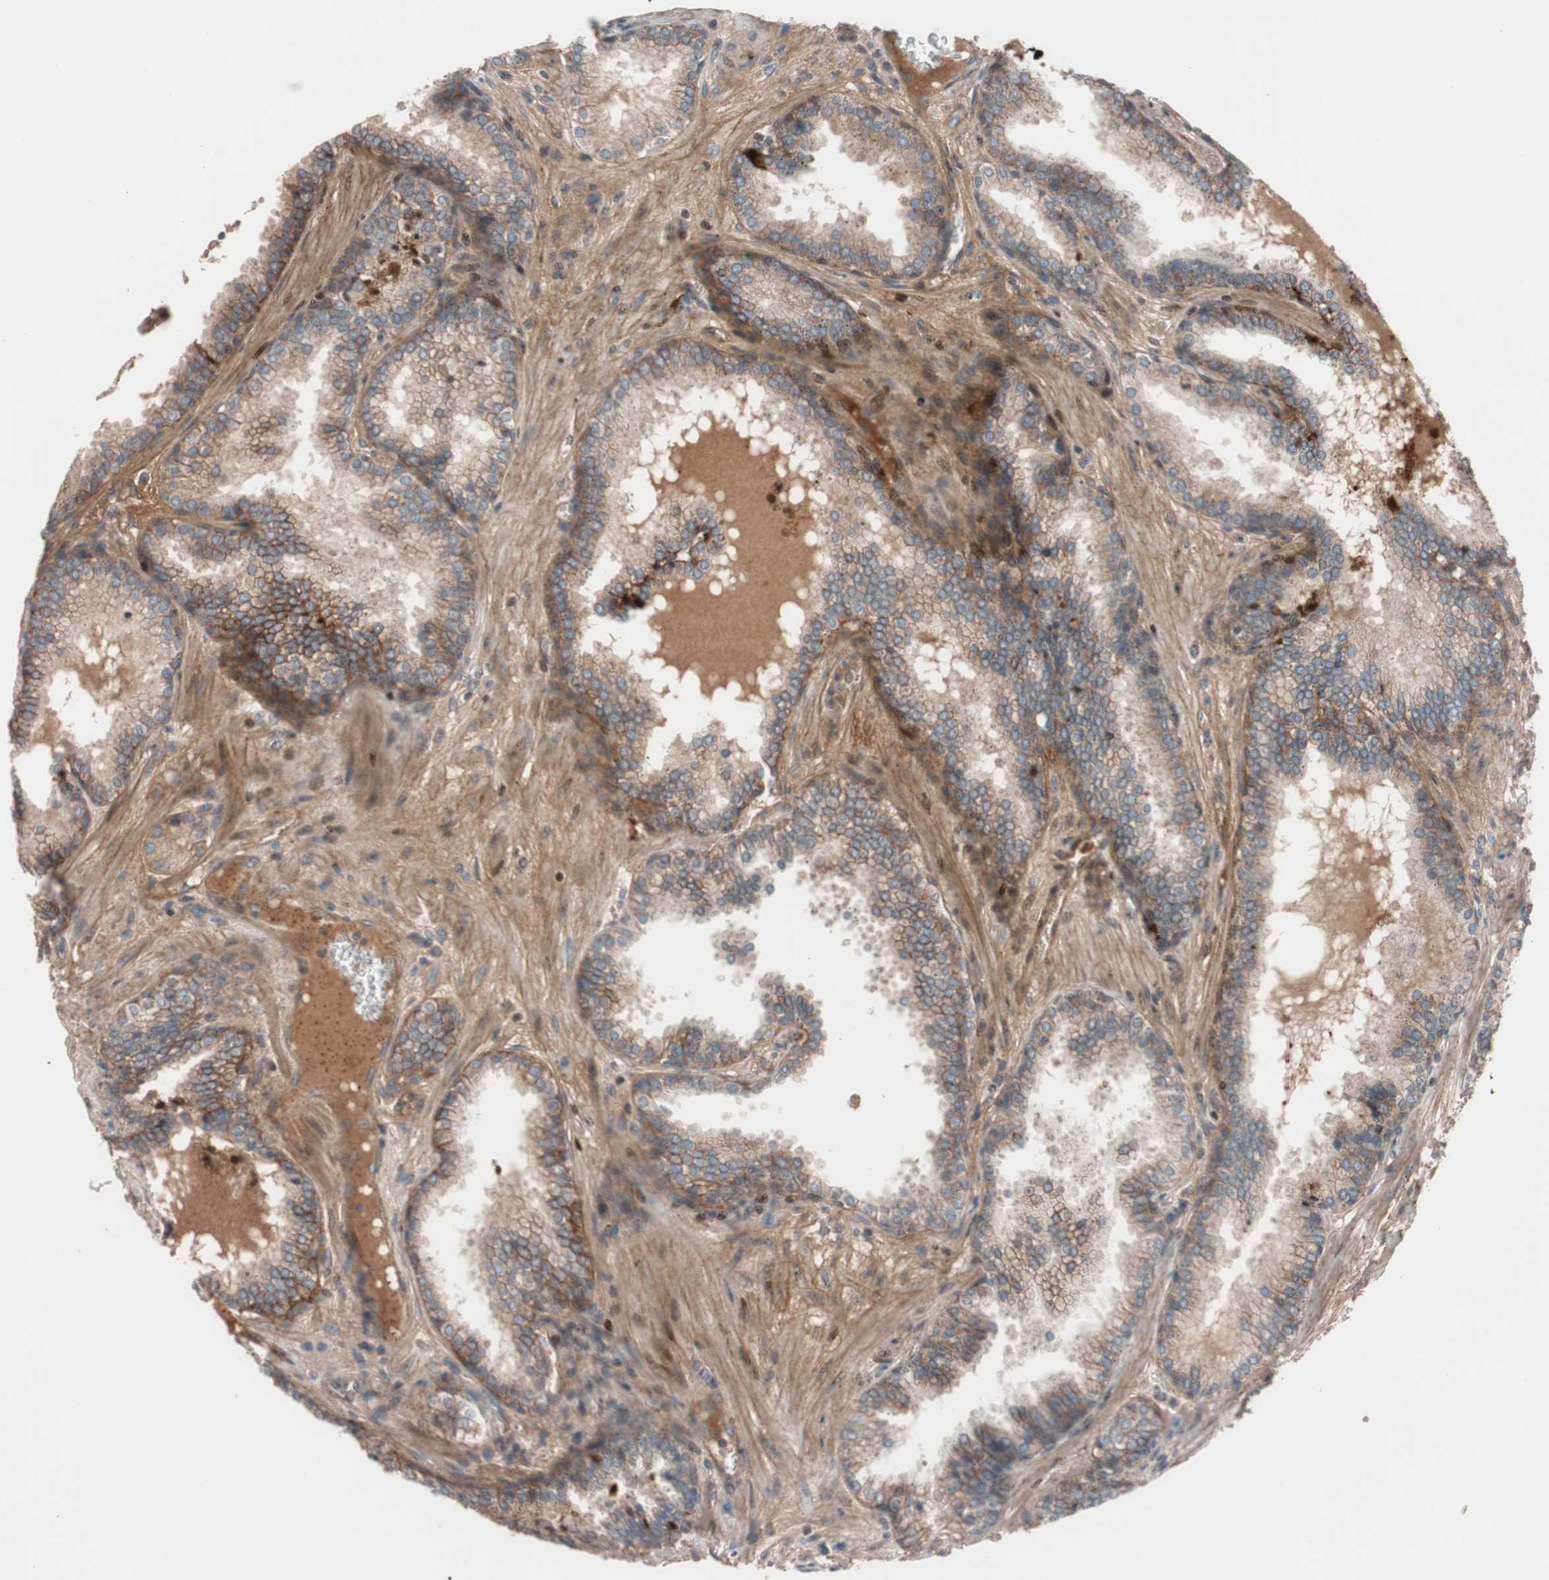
{"staining": {"intensity": "strong", "quantity": ">75%", "location": "cytoplasmic/membranous"}, "tissue": "prostate cancer", "cell_type": "Tumor cells", "image_type": "cancer", "snomed": [{"axis": "morphology", "description": "Adenocarcinoma, Low grade"}, {"axis": "topography", "description": "Prostate"}], "caption": "The immunohistochemical stain labels strong cytoplasmic/membranous positivity in tumor cells of adenocarcinoma (low-grade) (prostate) tissue. The protein of interest is stained brown, and the nuclei are stained in blue (DAB (3,3'-diaminobenzidine) IHC with brightfield microscopy, high magnification).", "gene": "SDC4", "patient": {"sex": "male", "age": 60}}